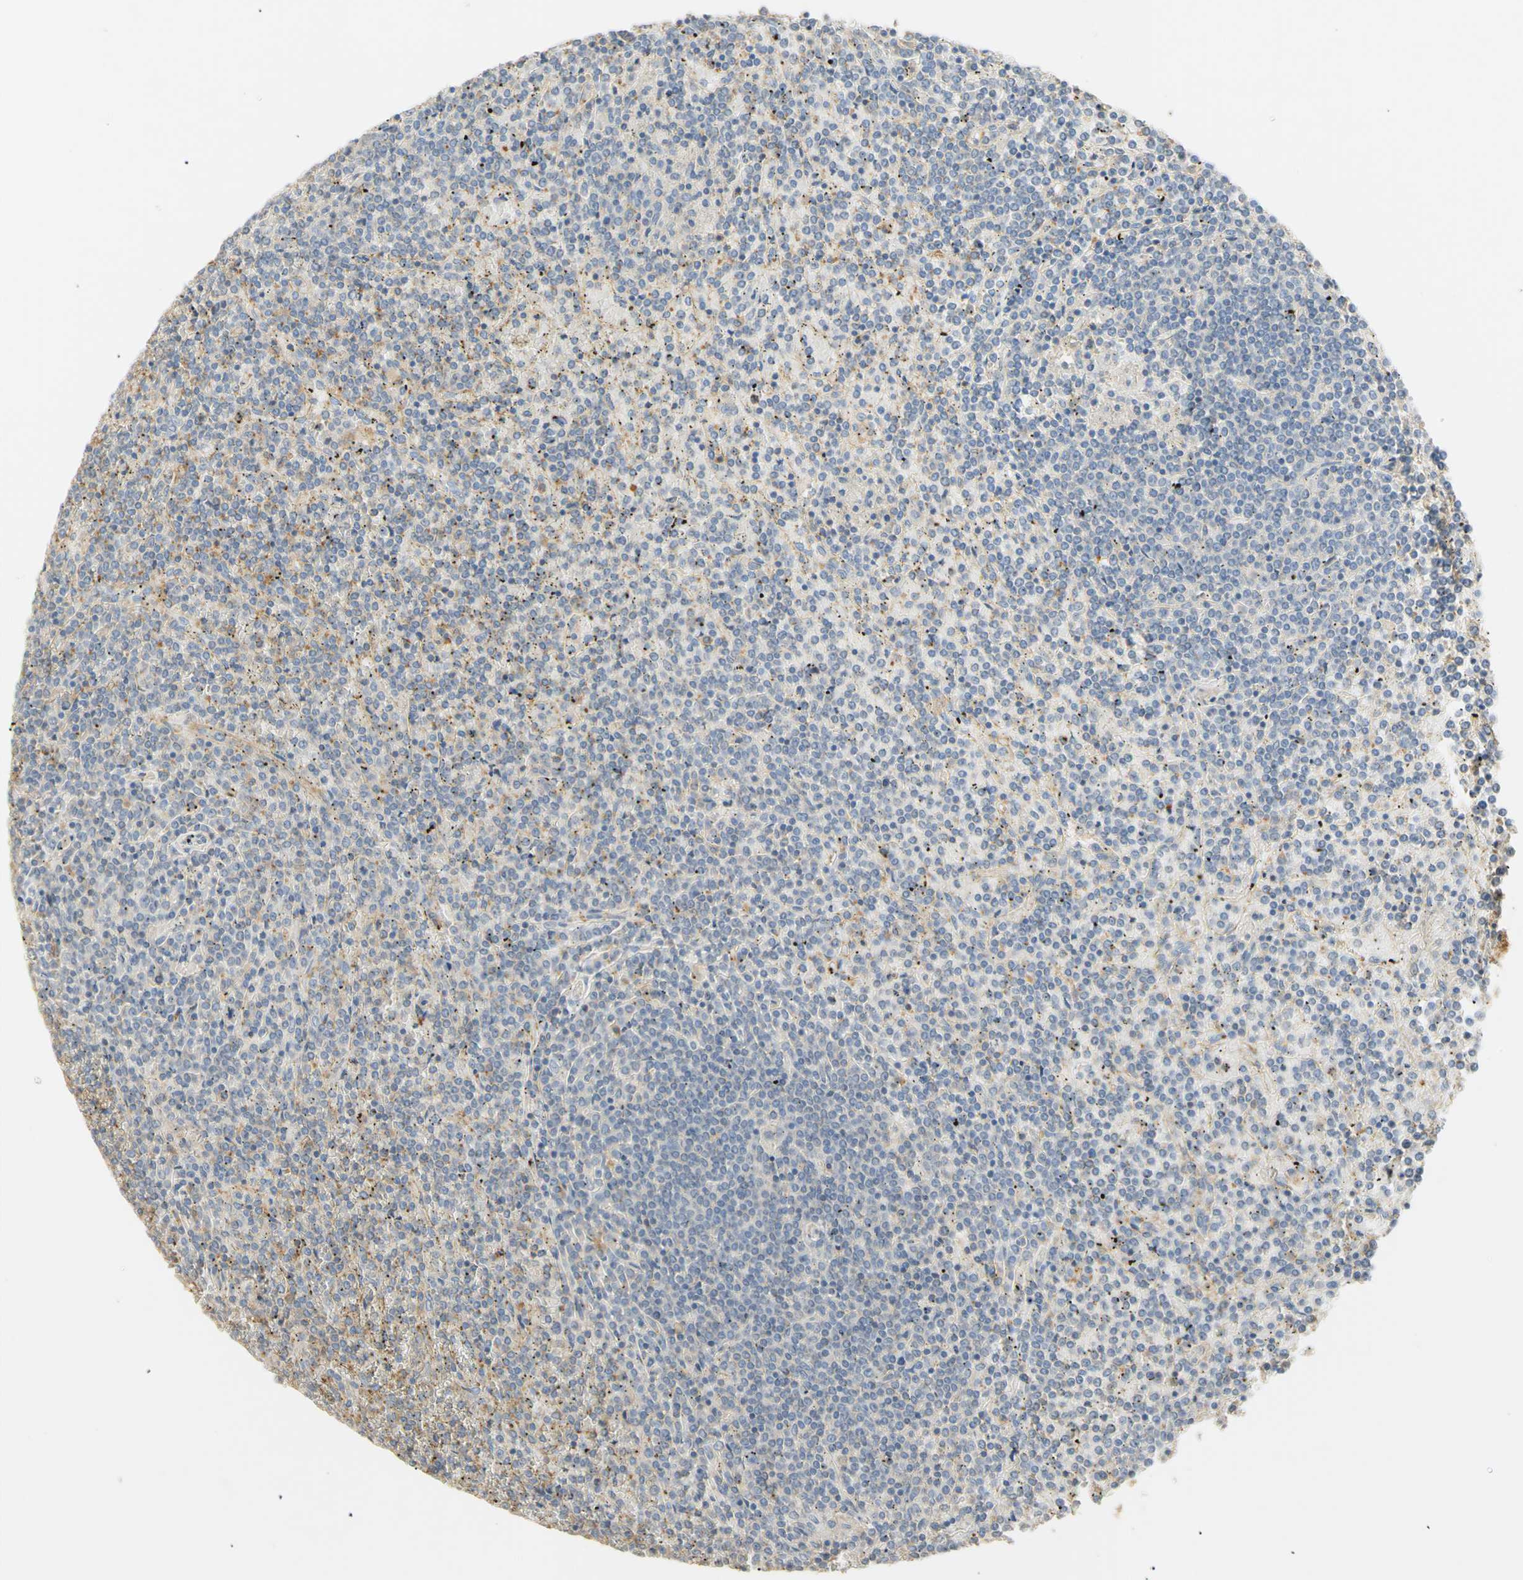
{"staining": {"intensity": "negative", "quantity": "none", "location": "none"}, "tissue": "lymphoma", "cell_type": "Tumor cells", "image_type": "cancer", "snomed": [{"axis": "morphology", "description": "Malignant lymphoma, non-Hodgkin's type, Low grade"}, {"axis": "topography", "description": "Spleen"}], "caption": "Tumor cells show no significant positivity in malignant lymphoma, non-Hodgkin's type (low-grade).", "gene": "KCNE4", "patient": {"sex": "female", "age": 19}}